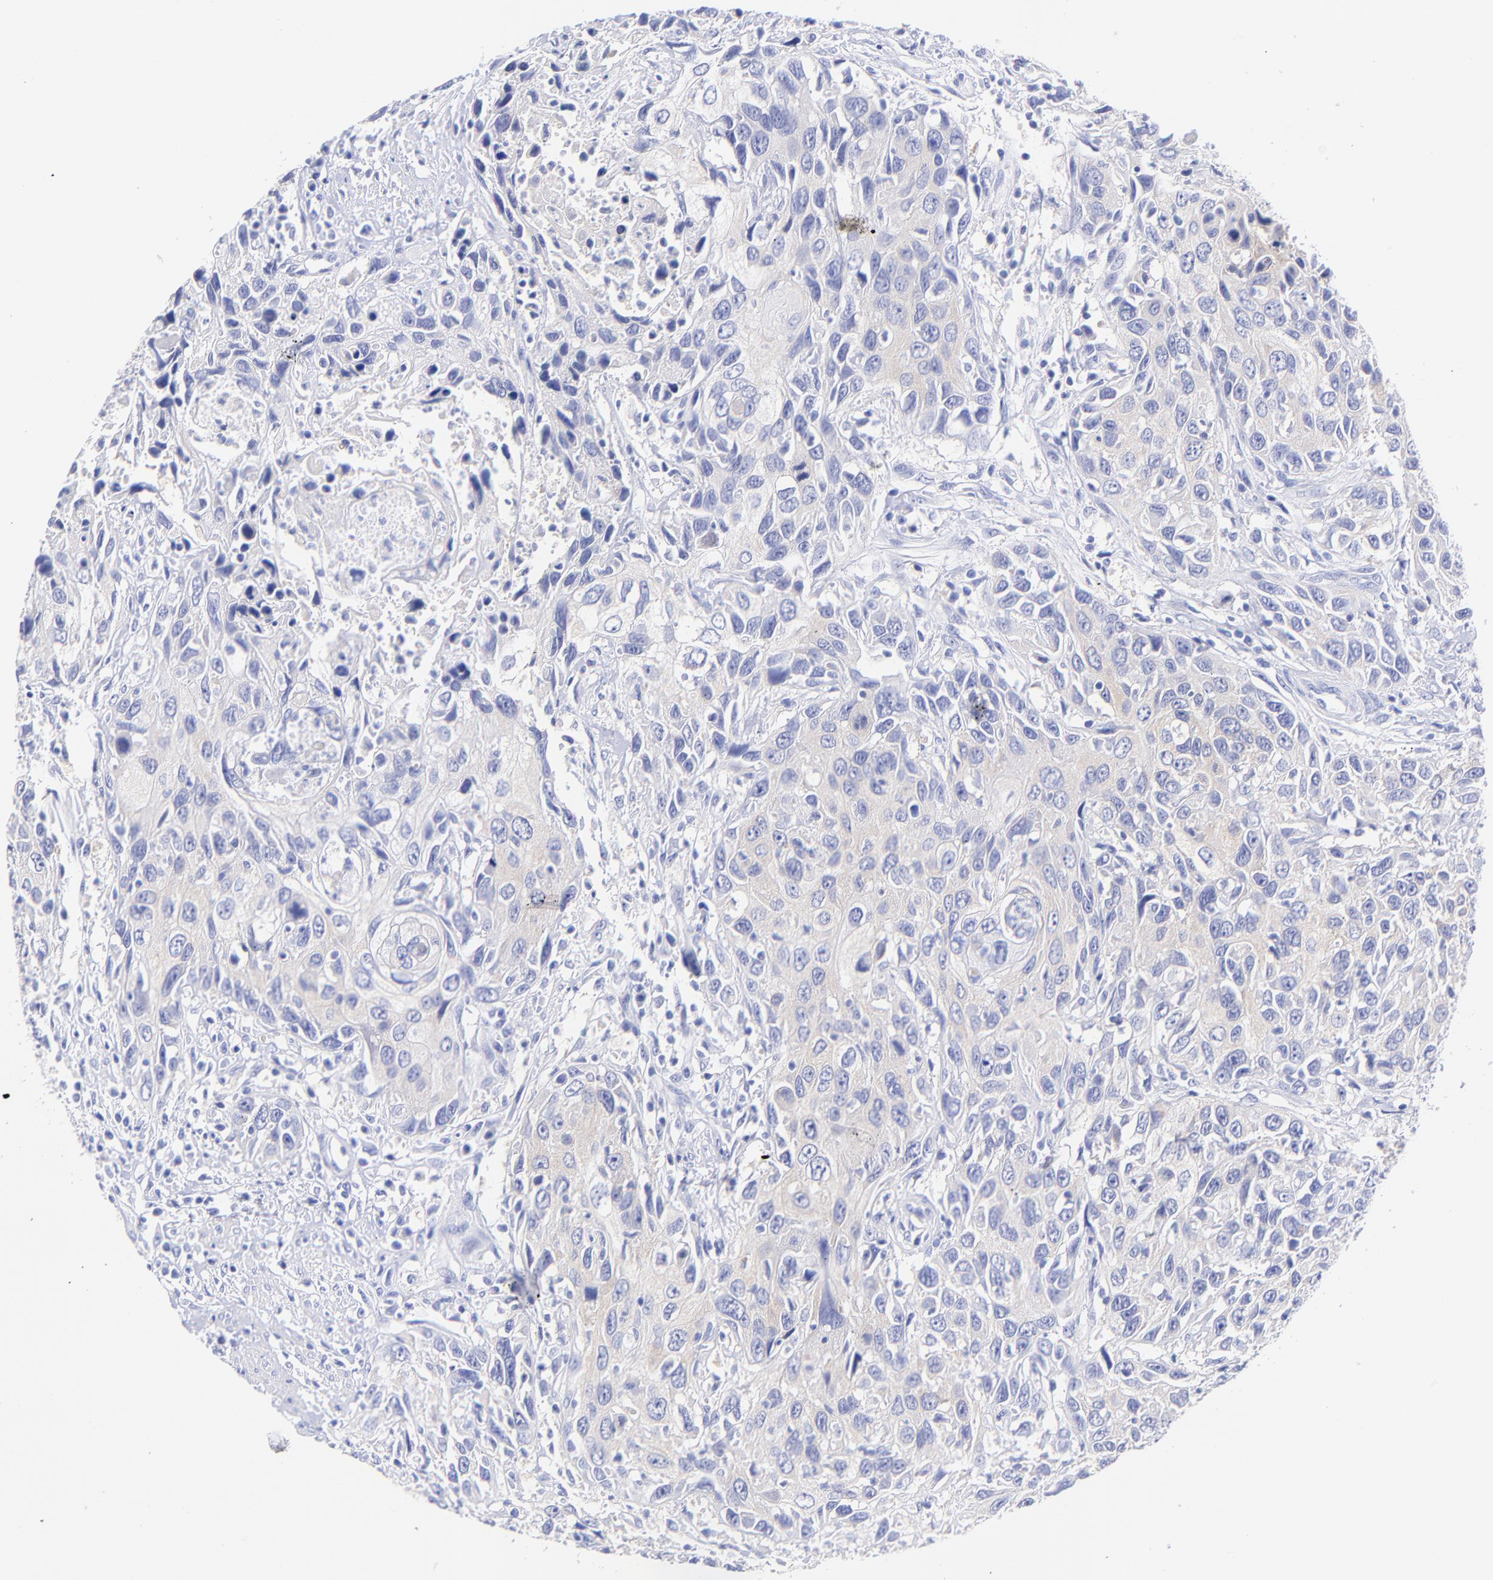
{"staining": {"intensity": "negative", "quantity": "none", "location": "none"}, "tissue": "urothelial cancer", "cell_type": "Tumor cells", "image_type": "cancer", "snomed": [{"axis": "morphology", "description": "Urothelial carcinoma, High grade"}, {"axis": "topography", "description": "Urinary bladder"}], "caption": "Image shows no protein positivity in tumor cells of urothelial carcinoma (high-grade) tissue.", "gene": "GPHN", "patient": {"sex": "male", "age": 71}}